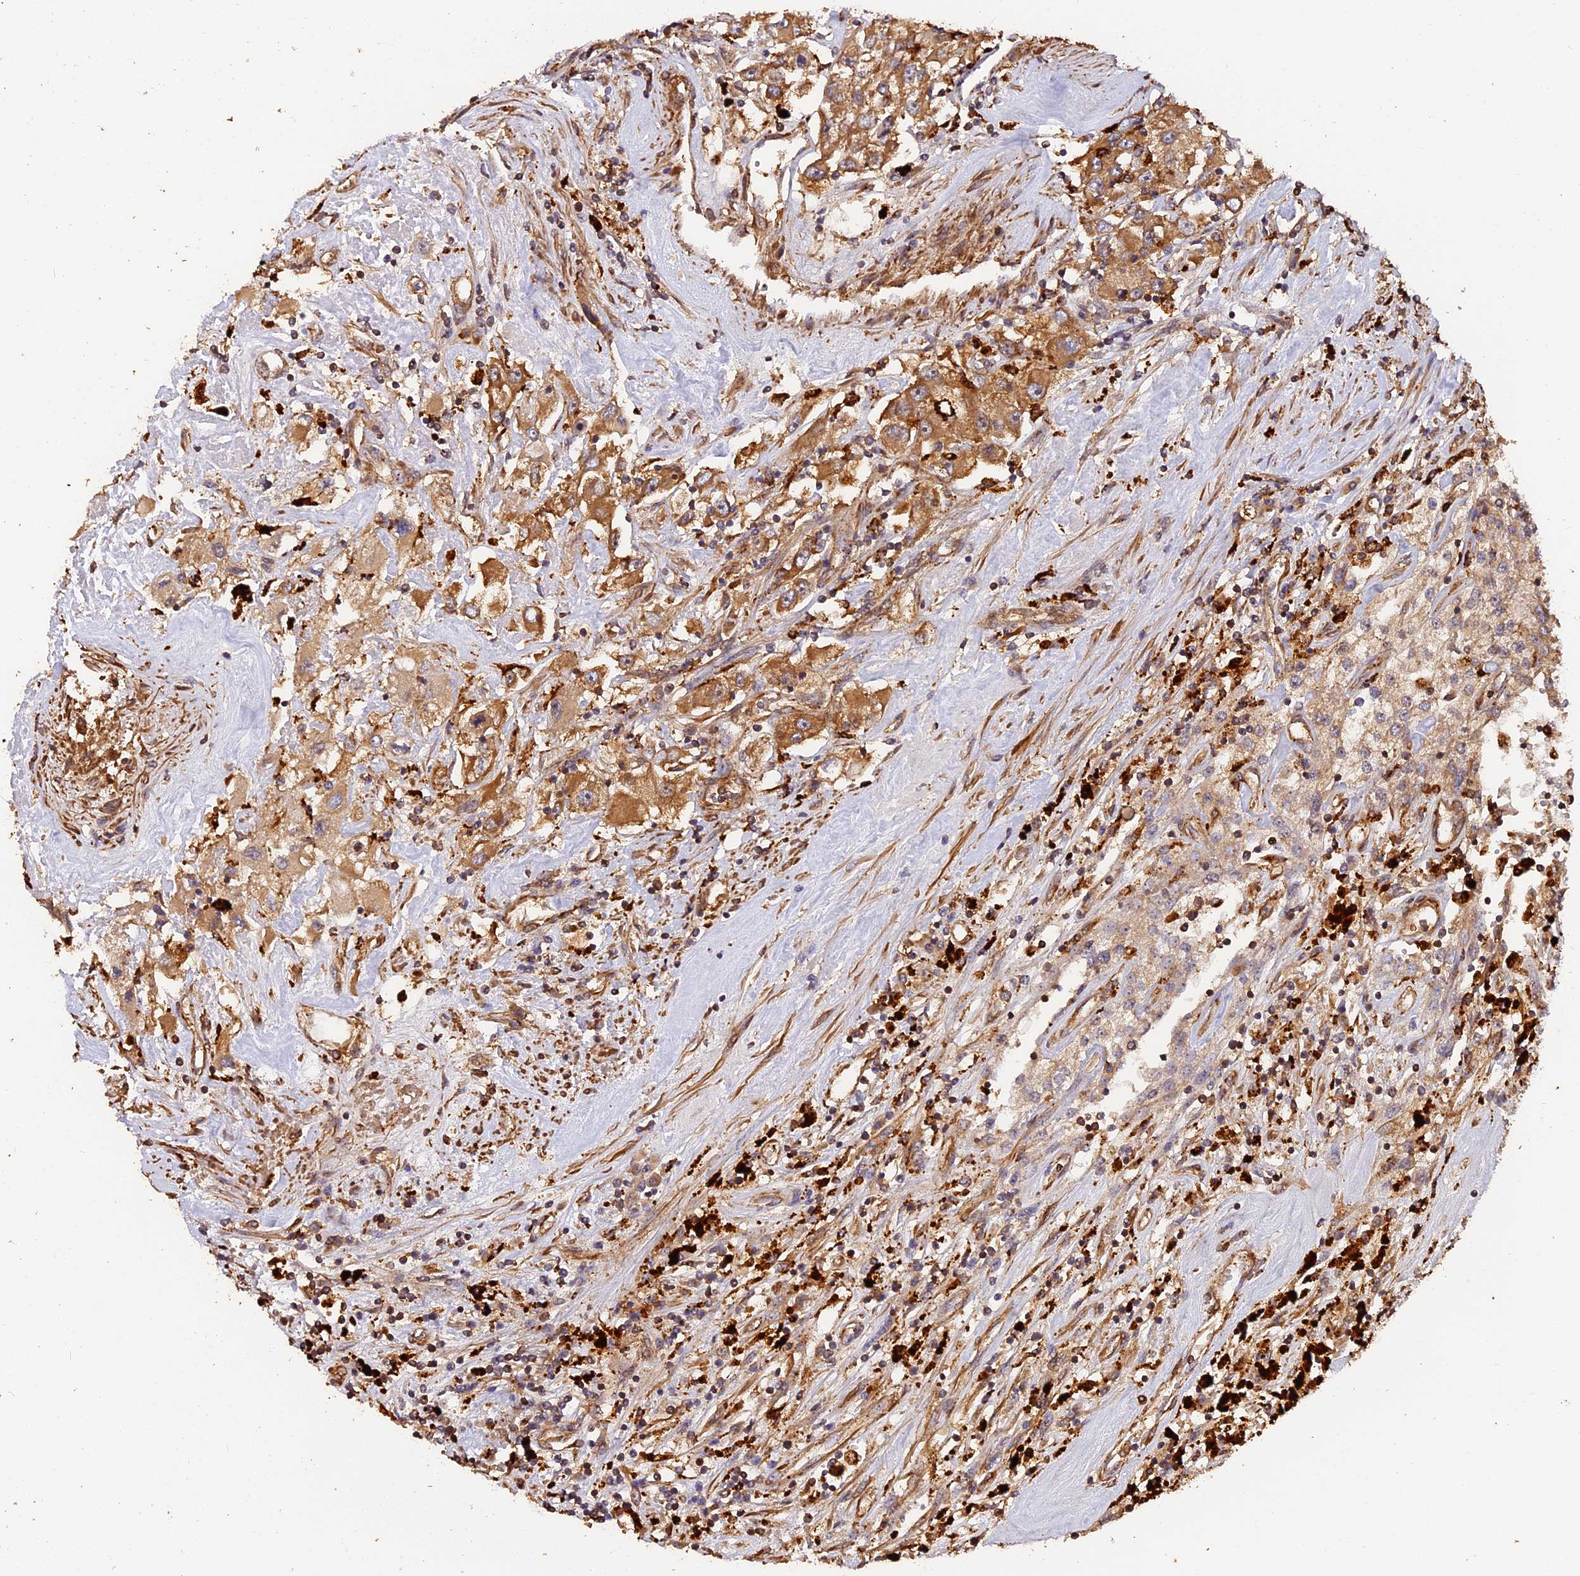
{"staining": {"intensity": "moderate", "quantity": ">75%", "location": "cytoplasmic/membranous"}, "tissue": "renal cancer", "cell_type": "Tumor cells", "image_type": "cancer", "snomed": [{"axis": "morphology", "description": "Adenocarcinoma, NOS"}, {"axis": "topography", "description": "Kidney"}], "caption": "This histopathology image reveals IHC staining of human renal cancer, with medium moderate cytoplasmic/membranous staining in about >75% of tumor cells.", "gene": "MMP15", "patient": {"sex": "female", "age": 52}}